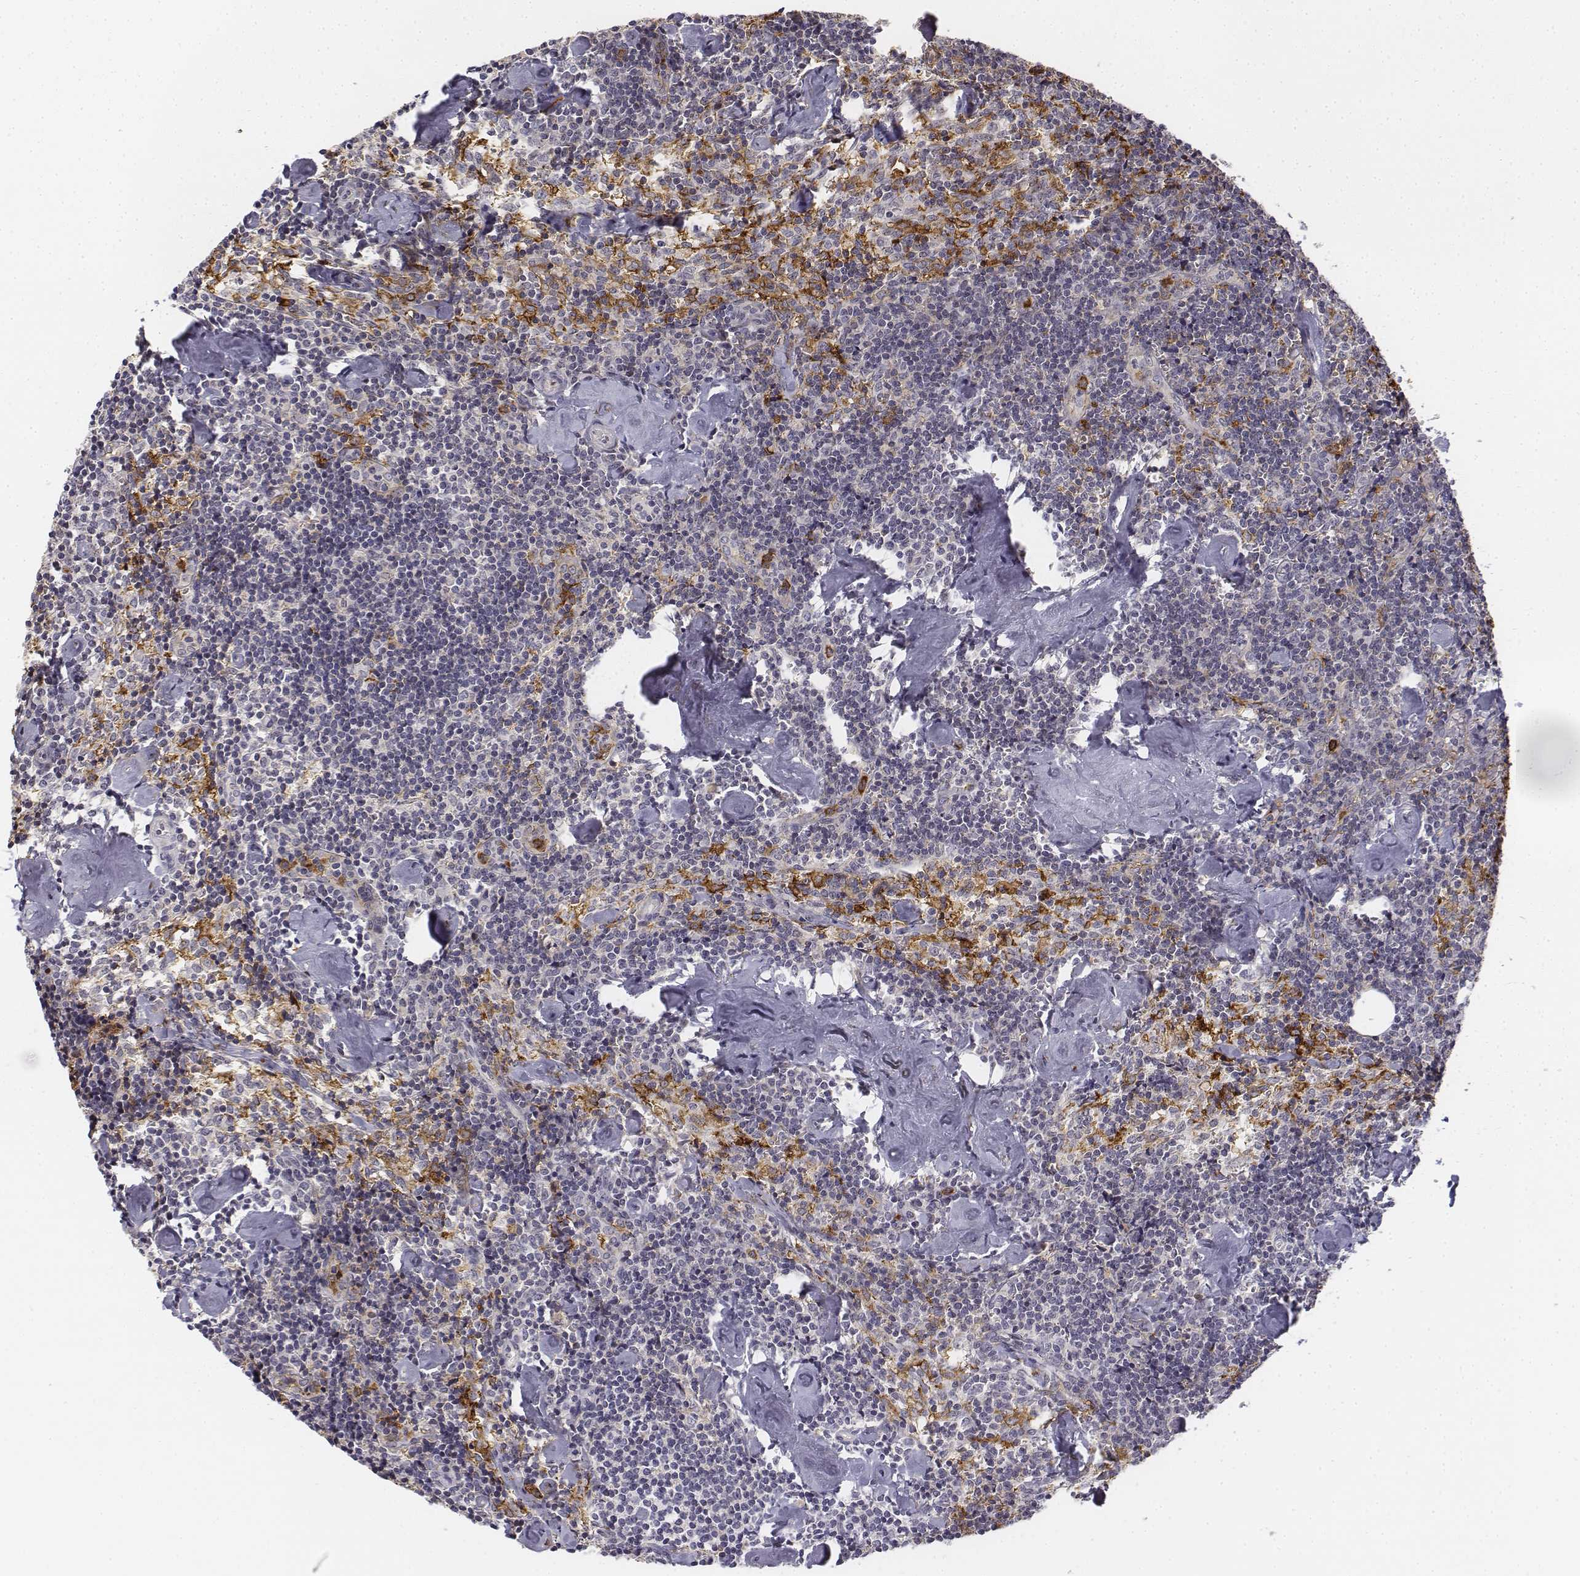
{"staining": {"intensity": "negative", "quantity": "none", "location": "none"}, "tissue": "lymph node", "cell_type": "Germinal center cells", "image_type": "normal", "snomed": [{"axis": "morphology", "description": "Normal tissue, NOS"}, {"axis": "topography", "description": "Lymph node"}], "caption": "DAB immunohistochemical staining of unremarkable lymph node reveals no significant expression in germinal center cells.", "gene": "CD14", "patient": {"sex": "female", "age": 50}}